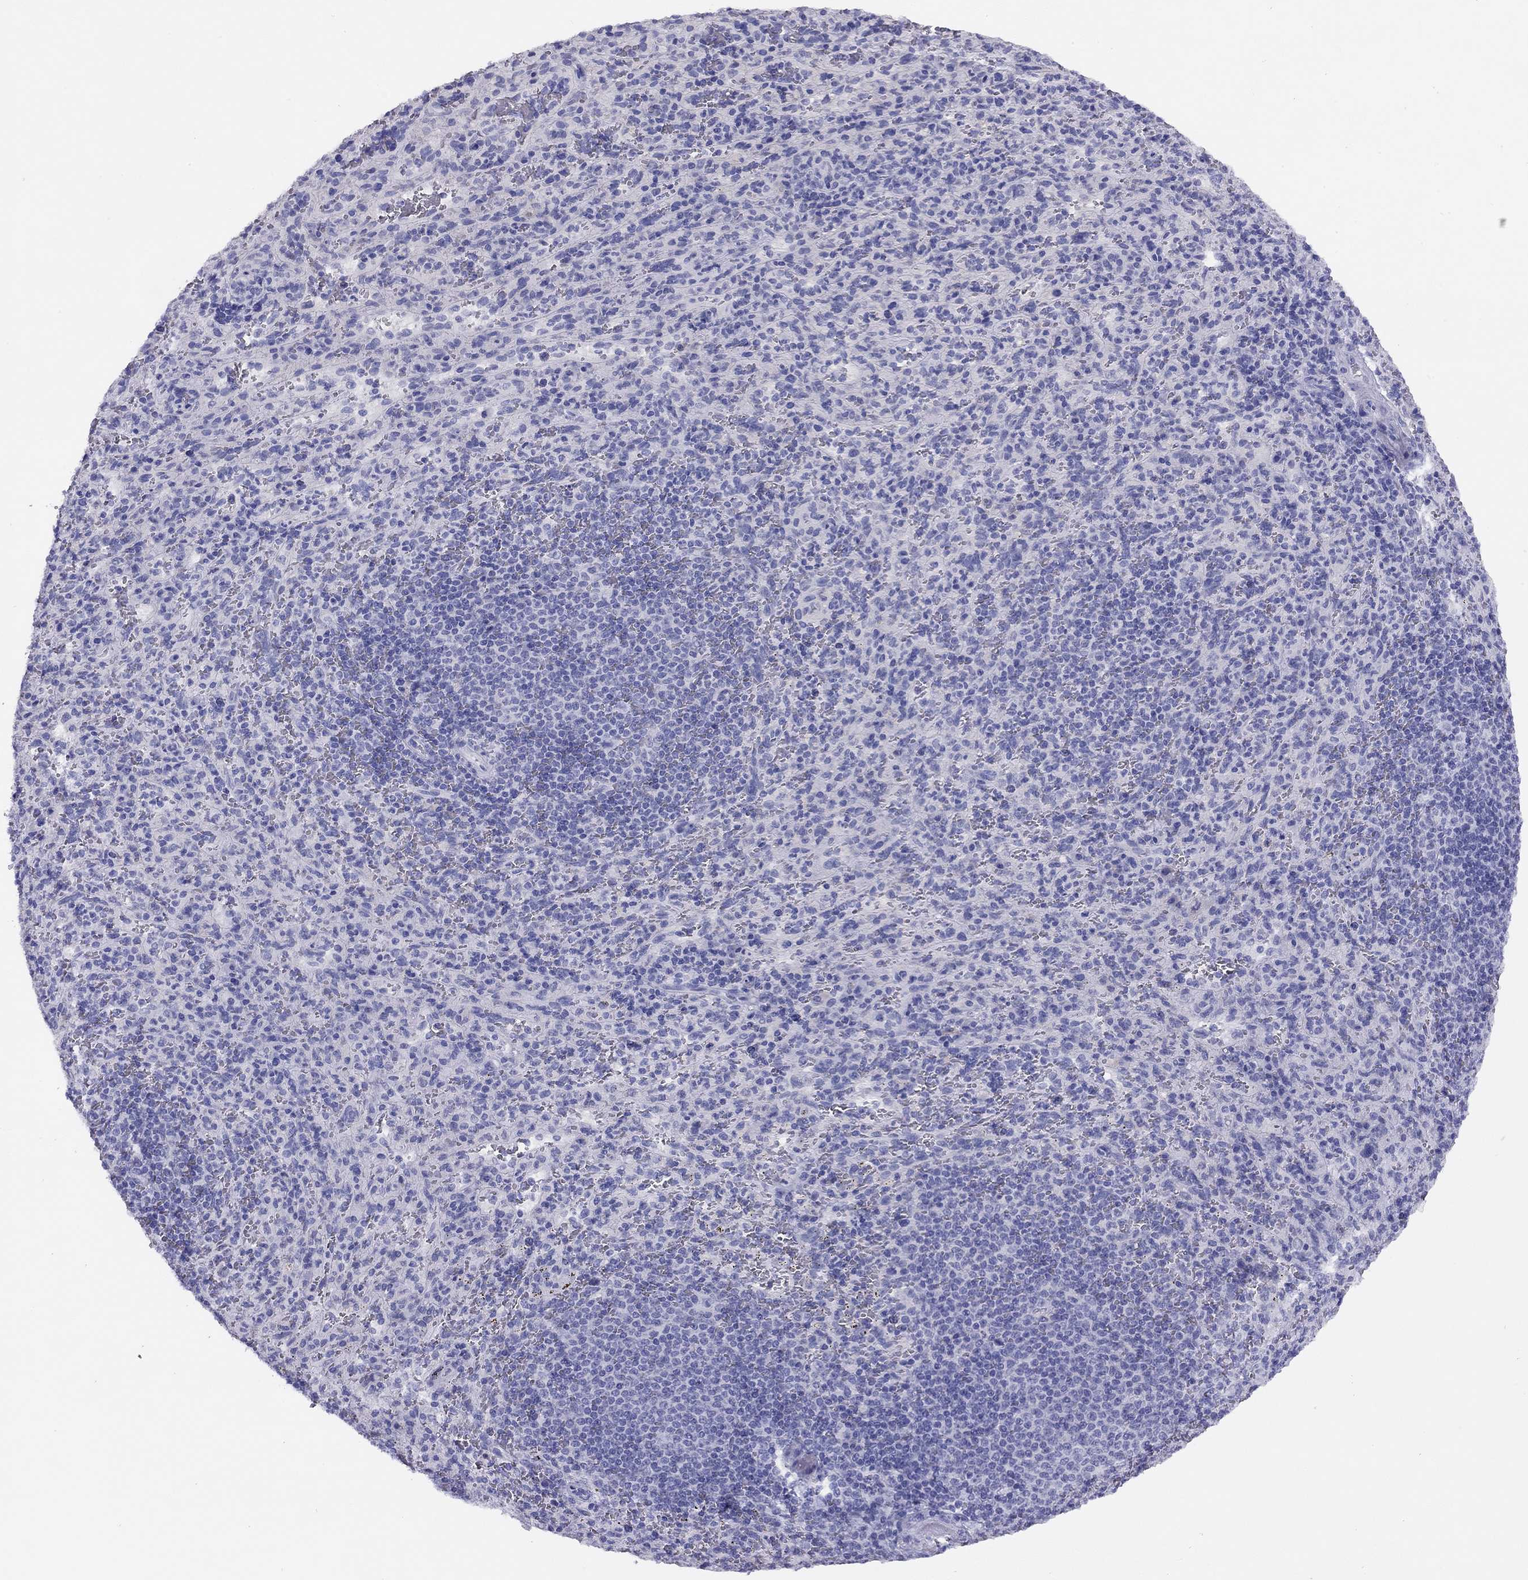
{"staining": {"intensity": "negative", "quantity": "none", "location": "none"}, "tissue": "spleen", "cell_type": "Cells in red pulp", "image_type": "normal", "snomed": [{"axis": "morphology", "description": "Normal tissue, NOS"}, {"axis": "topography", "description": "Spleen"}], "caption": "Immunohistochemical staining of benign human spleen reveals no significant staining in cells in red pulp.", "gene": "LRIT2", "patient": {"sex": "male", "age": 57}}